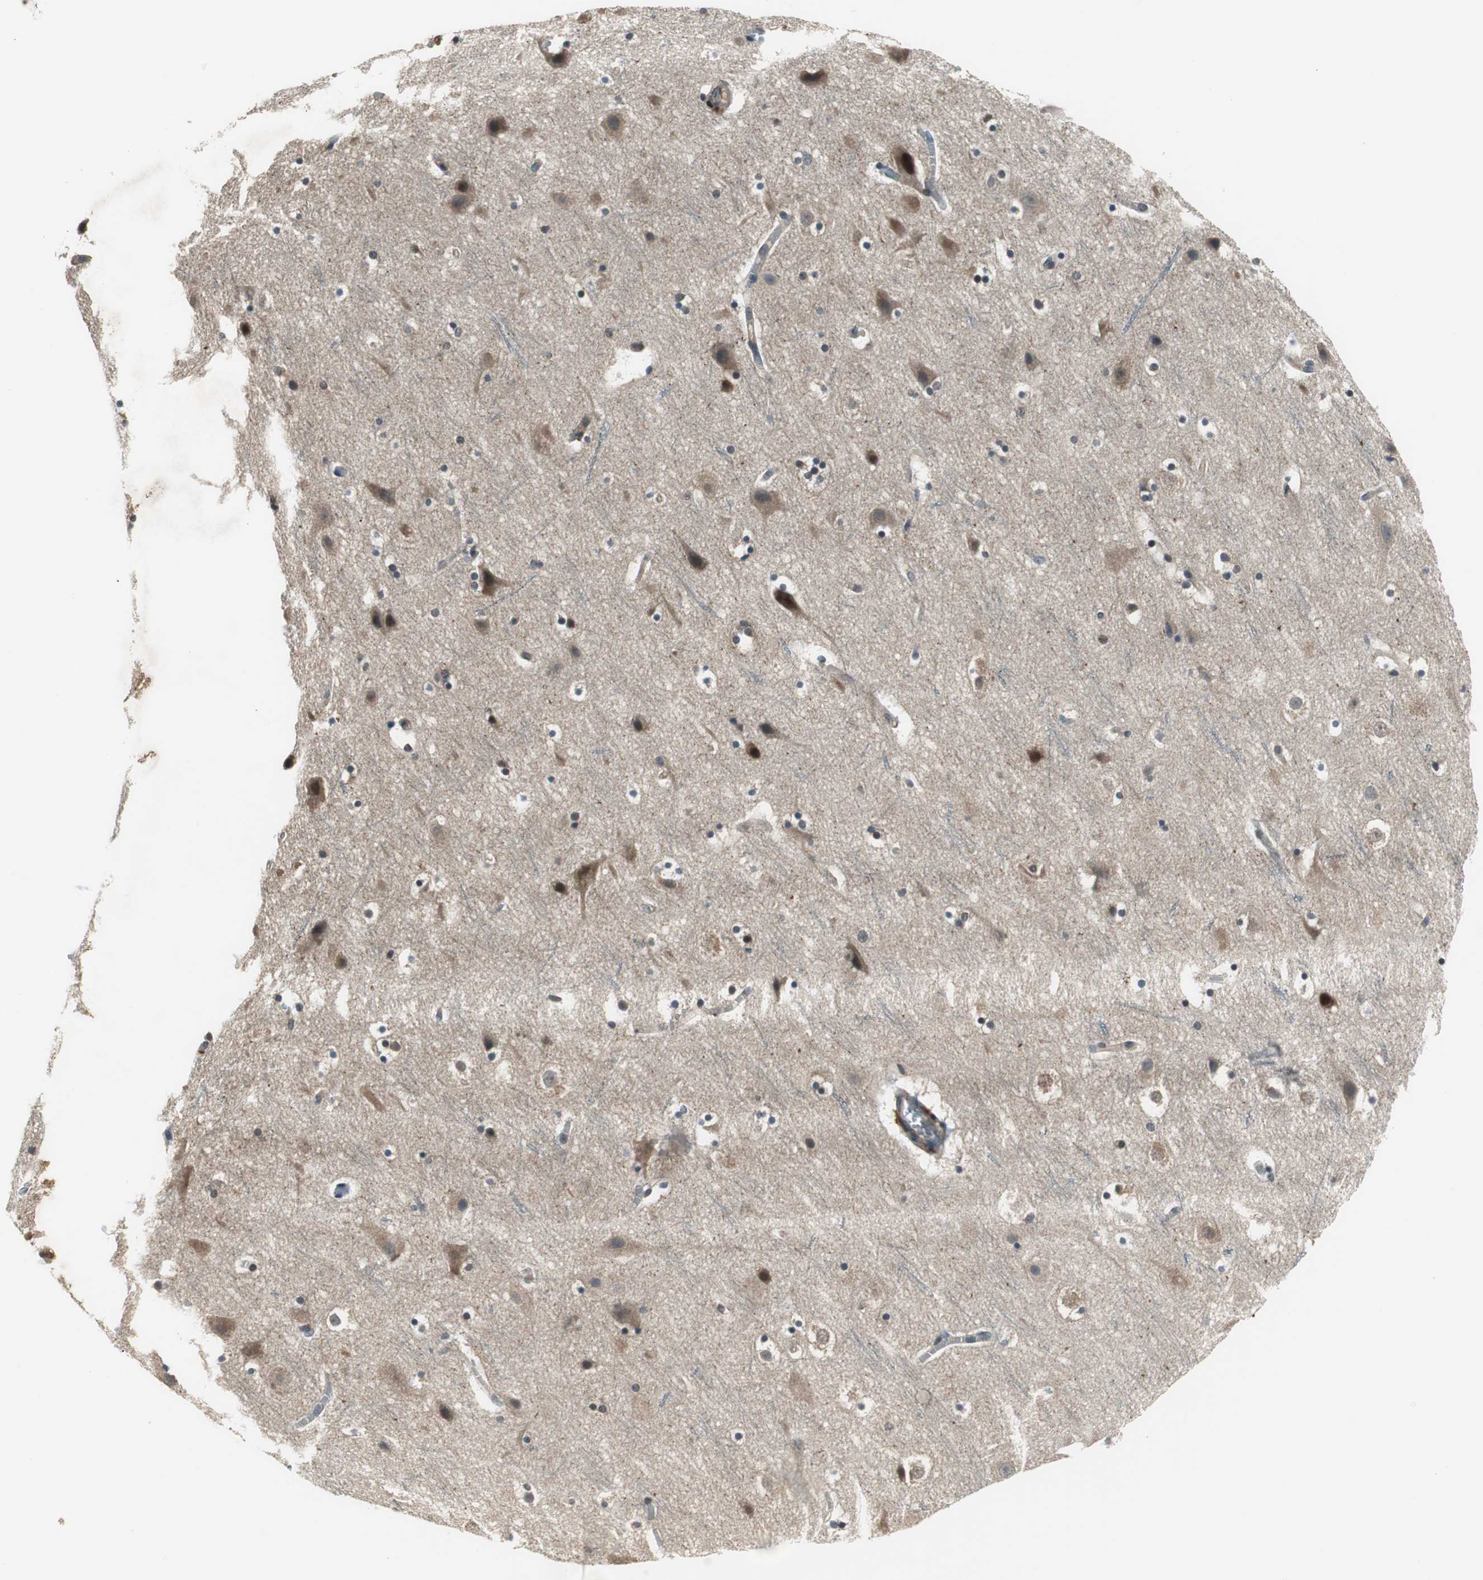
{"staining": {"intensity": "moderate", "quantity": "25%-75%", "location": "cytoplasmic/membranous"}, "tissue": "cerebral cortex", "cell_type": "Endothelial cells", "image_type": "normal", "snomed": [{"axis": "morphology", "description": "Normal tissue, NOS"}, {"axis": "topography", "description": "Cerebral cortex"}], "caption": "Immunohistochemical staining of benign cerebral cortex demonstrates moderate cytoplasmic/membranous protein expression in about 25%-75% of endothelial cells. The staining was performed using DAB (3,3'-diaminobenzidine), with brown indicating positive protein expression. Nuclei are stained blue with hematoxylin.", "gene": "MAFB", "patient": {"sex": "male", "age": 45}}